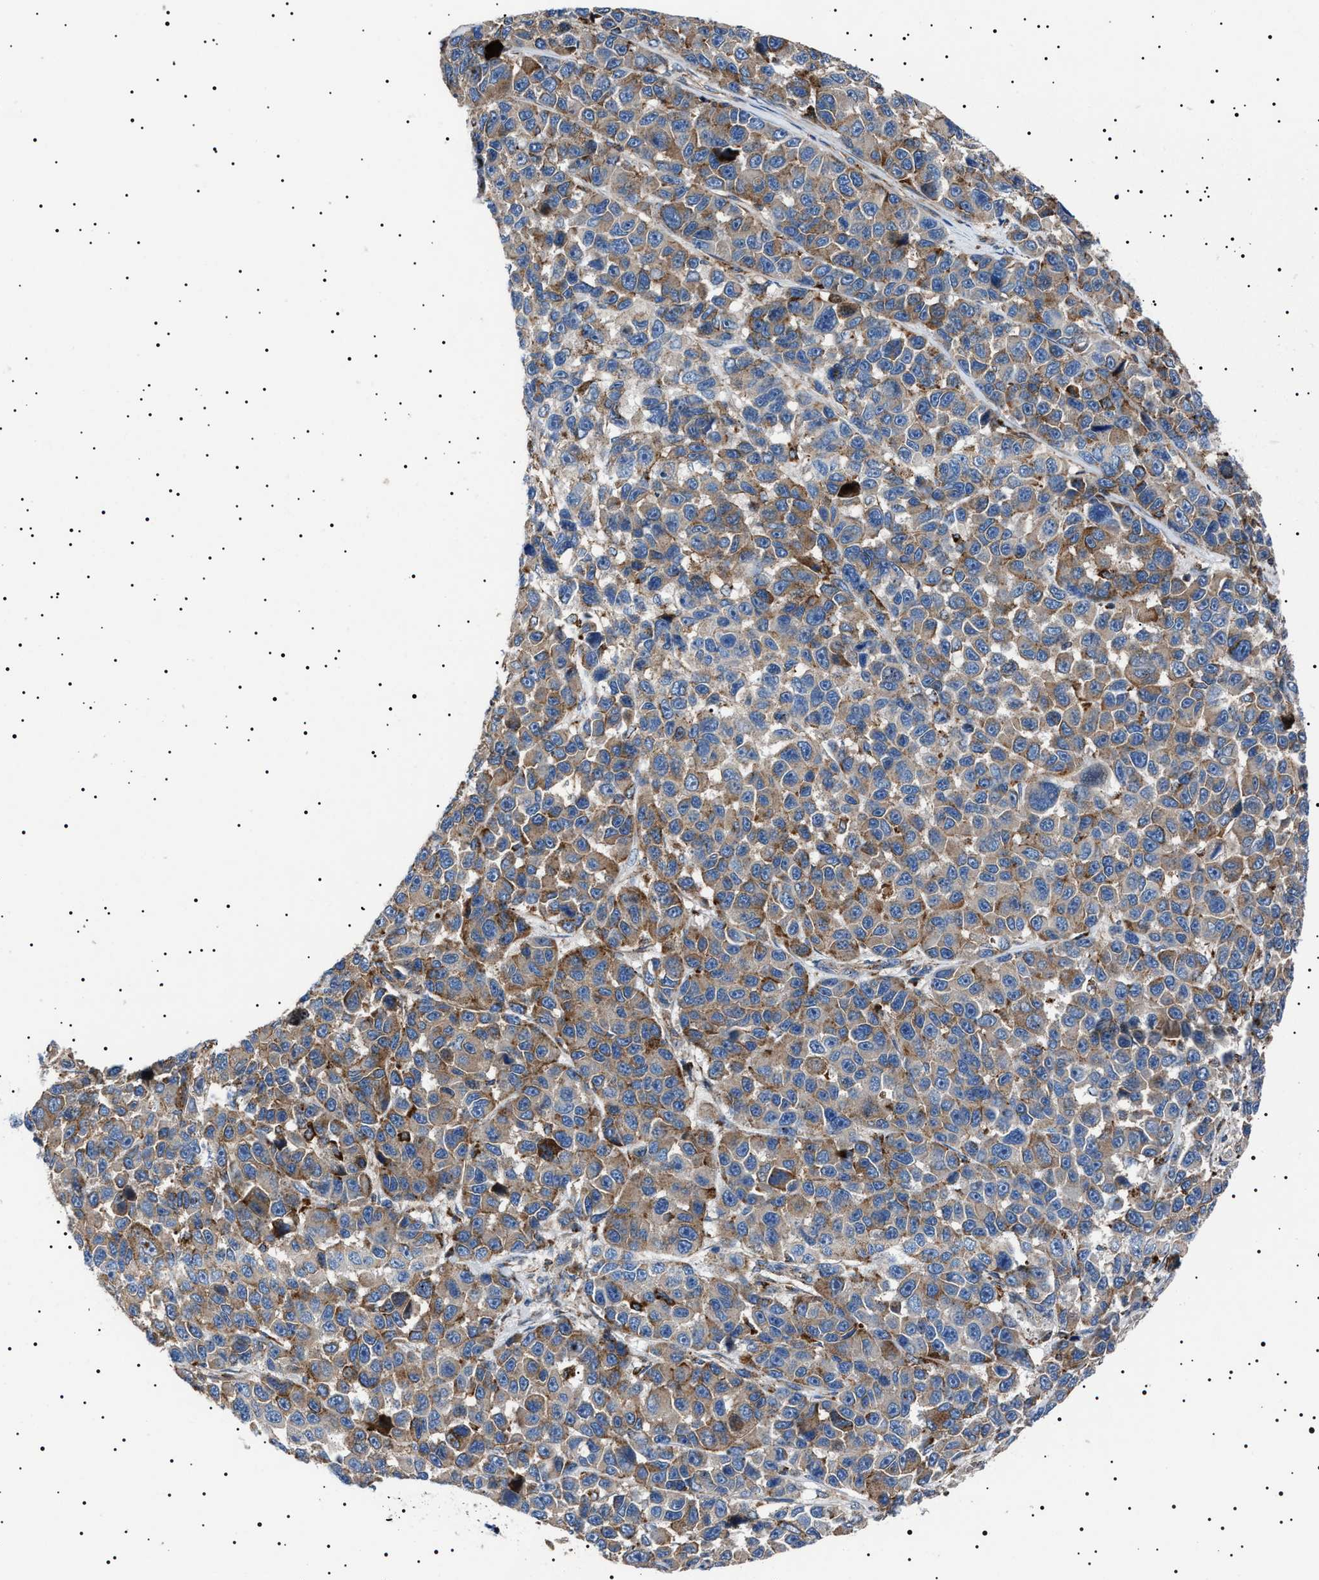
{"staining": {"intensity": "moderate", "quantity": ">75%", "location": "cytoplasmic/membranous"}, "tissue": "melanoma", "cell_type": "Tumor cells", "image_type": "cancer", "snomed": [{"axis": "morphology", "description": "Malignant melanoma, NOS"}, {"axis": "topography", "description": "Skin"}], "caption": "A brown stain shows moderate cytoplasmic/membranous positivity of a protein in melanoma tumor cells.", "gene": "NEU1", "patient": {"sex": "male", "age": 53}}